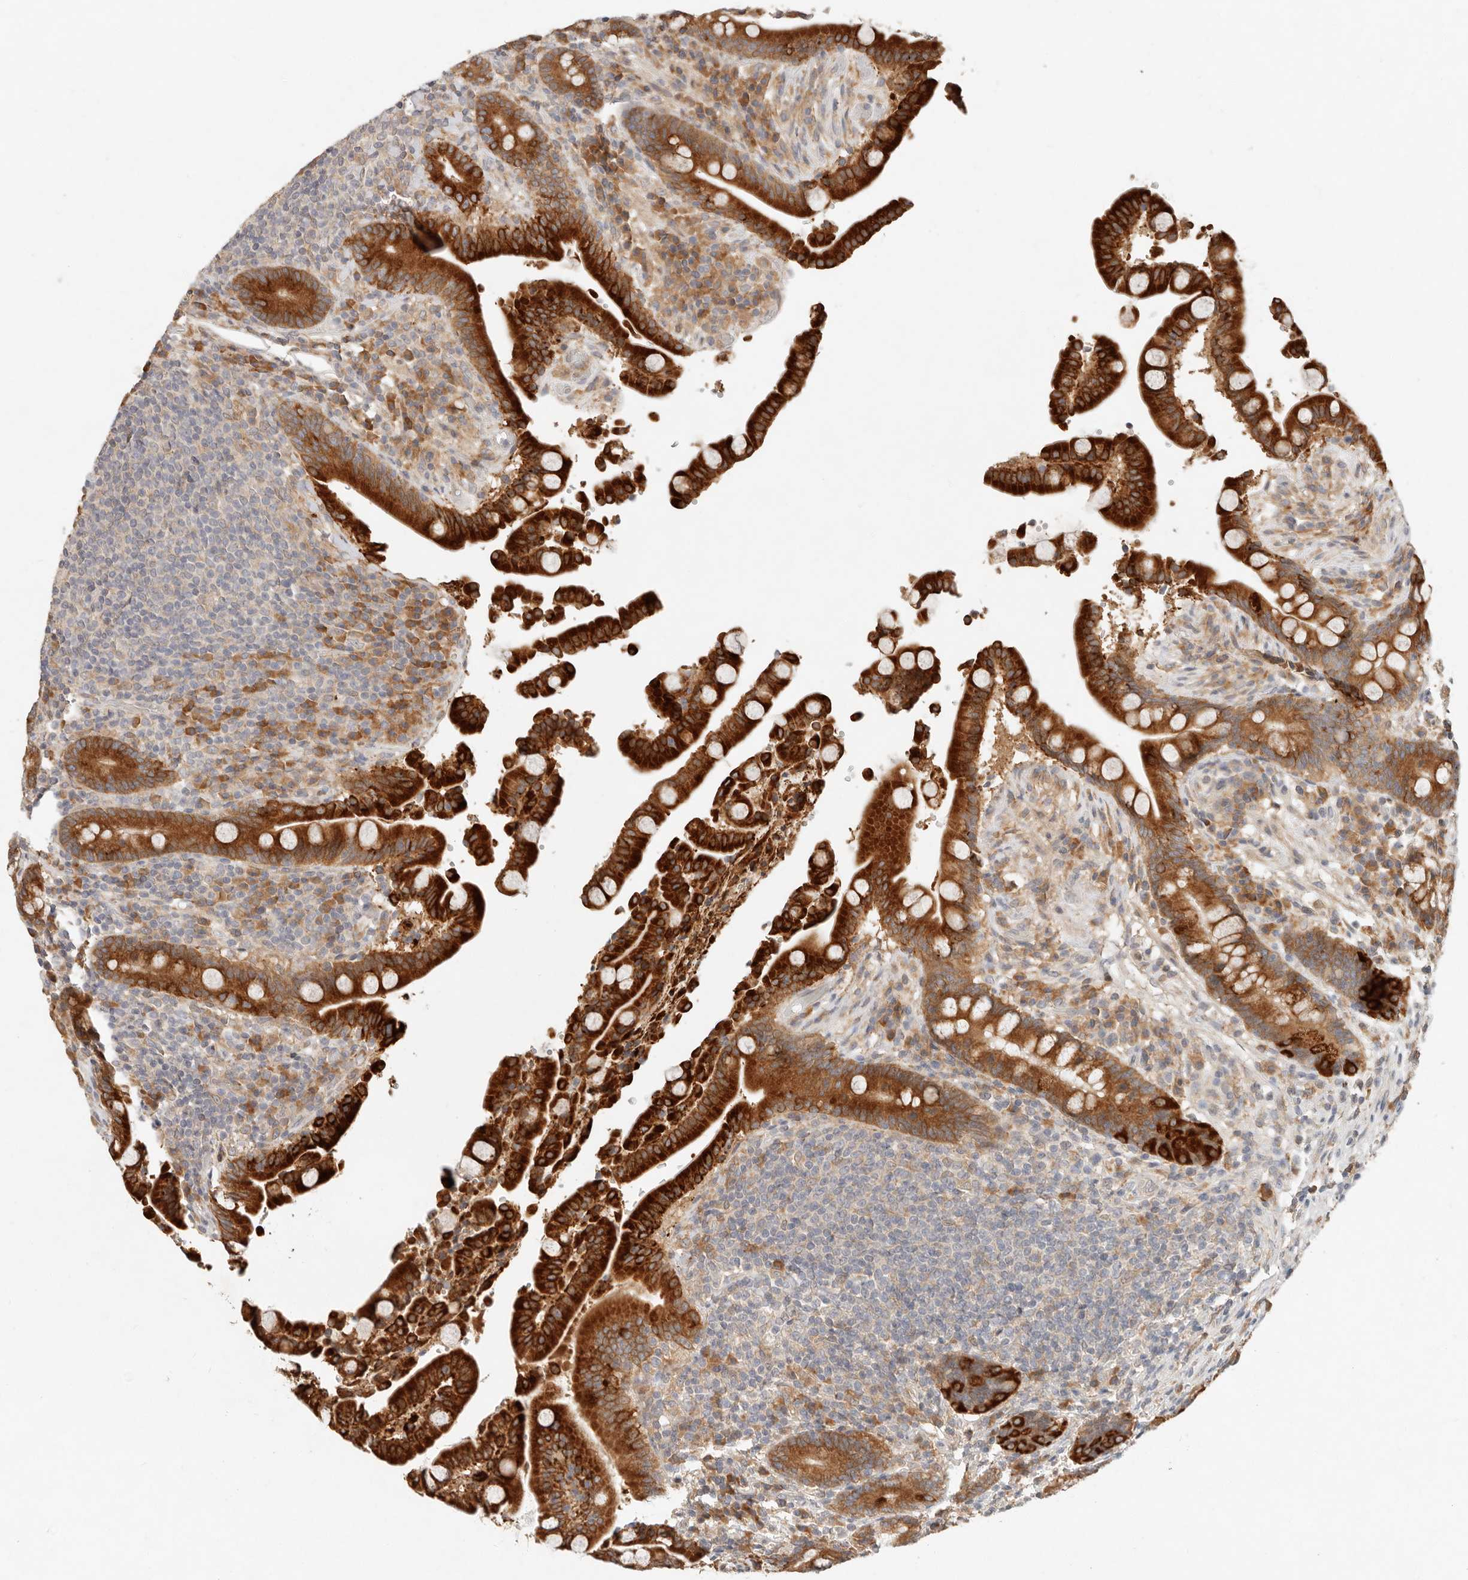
{"staining": {"intensity": "moderate", "quantity": ">75%", "location": "cytoplasmic/membranous"}, "tissue": "colon", "cell_type": "Endothelial cells", "image_type": "normal", "snomed": [{"axis": "morphology", "description": "Normal tissue, NOS"}, {"axis": "topography", "description": "Colon"}], "caption": "This histopathology image reveals immunohistochemistry staining of benign human colon, with medium moderate cytoplasmic/membranous positivity in about >75% of endothelial cells.", "gene": "ARHGEF10L", "patient": {"sex": "male", "age": 73}}